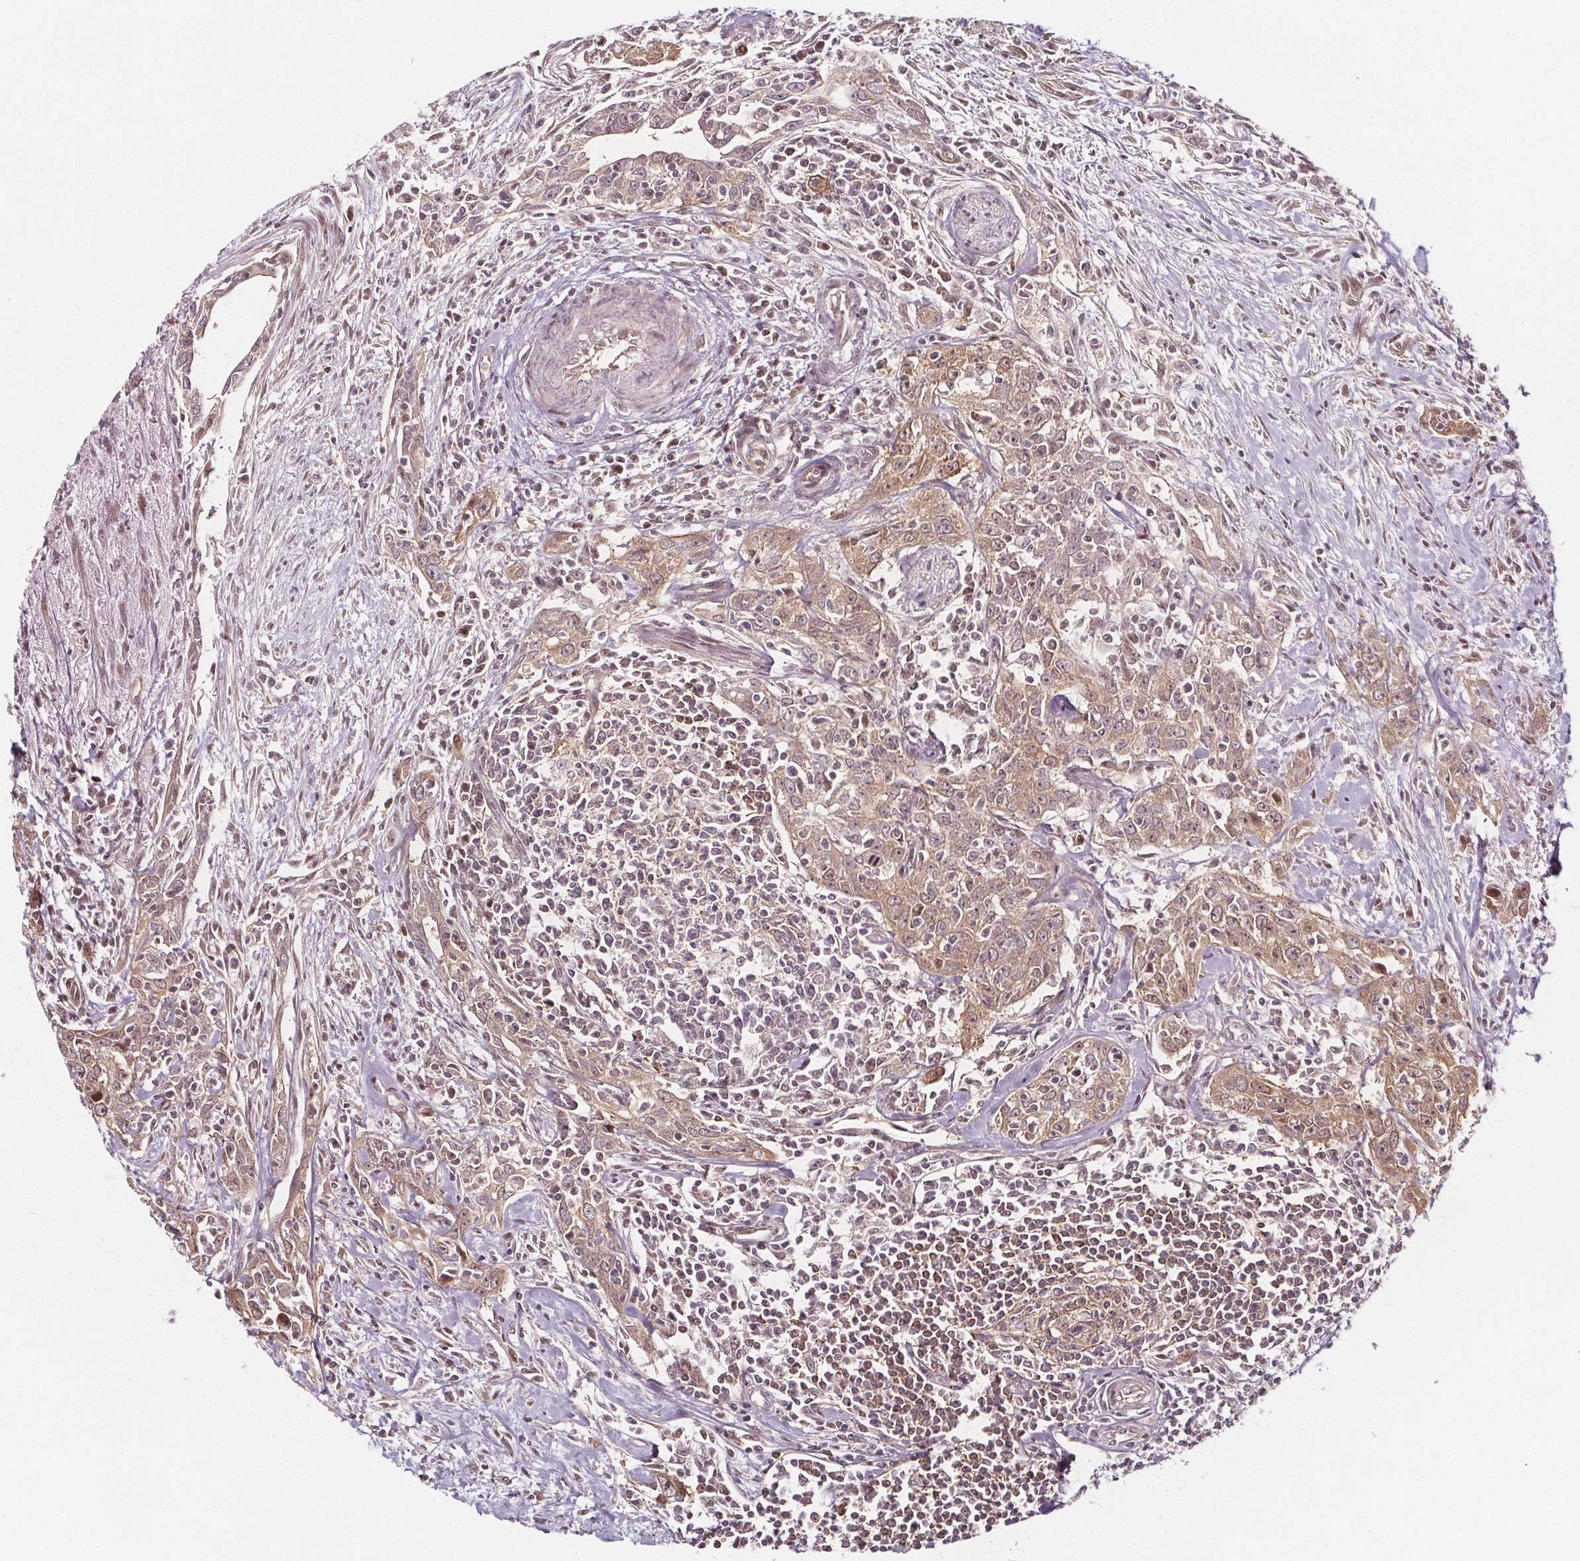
{"staining": {"intensity": "moderate", "quantity": ">75%", "location": "cytoplasmic/membranous"}, "tissue": "urothelial cancer", "cell_type": "Tumor cells", "image_type": "cancer", "snomed": [{"axis": "morphology", "description": "Urothelial carcinoma, High grade"}, {"axis": "topography", "description": "Urinary bladder"}], "caption": "IHC of human urothelial cancer shows medium levels of moderate cytoplasmic/membranous expression in about >75% of tumor cells. (brown staining indicates protein expression, while blue staining denotes nuclei).", "gene": "AKT1S1", "patient": {"sex": "male", "age": 83}}